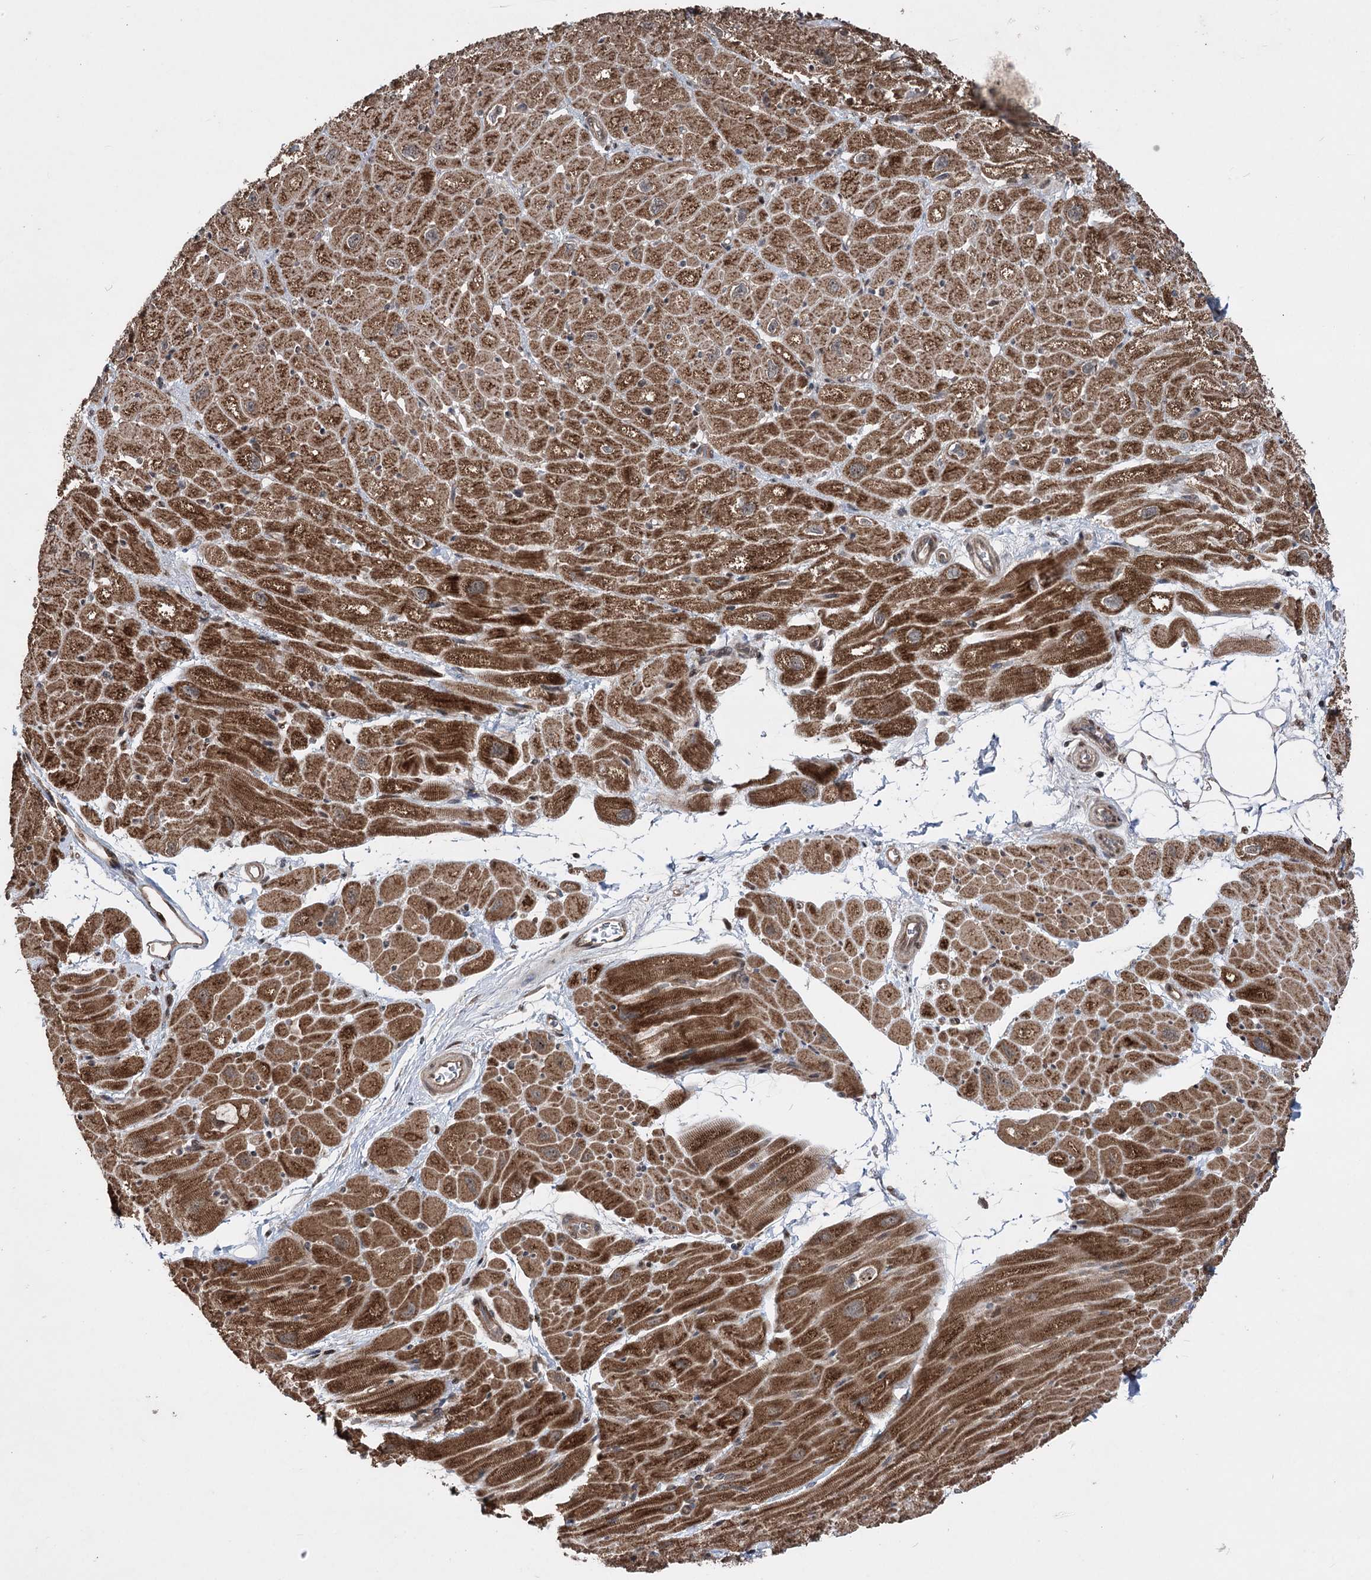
{"staining": {"intensity": "strong", "quantity": ">75%", "location": "cytoplasmic/membranous"}, "tissue": "heart muscle", "cell_type": "Cardiomyocytes", "image_type": "normal", "snomed": [{"axis": "morphology", "description": "Normal tissue, NOS"}, {"axis": "topography", "description": "Heart"}], "caption": "This is a histology image of immunohistochemistry staining of unremarkable heart muscle, which shows strong staining in the cytoplasmic/membranous of cardiomyocytes.", "gene": "CPNE8", "patient": {"sex": "male", "age": 50}}